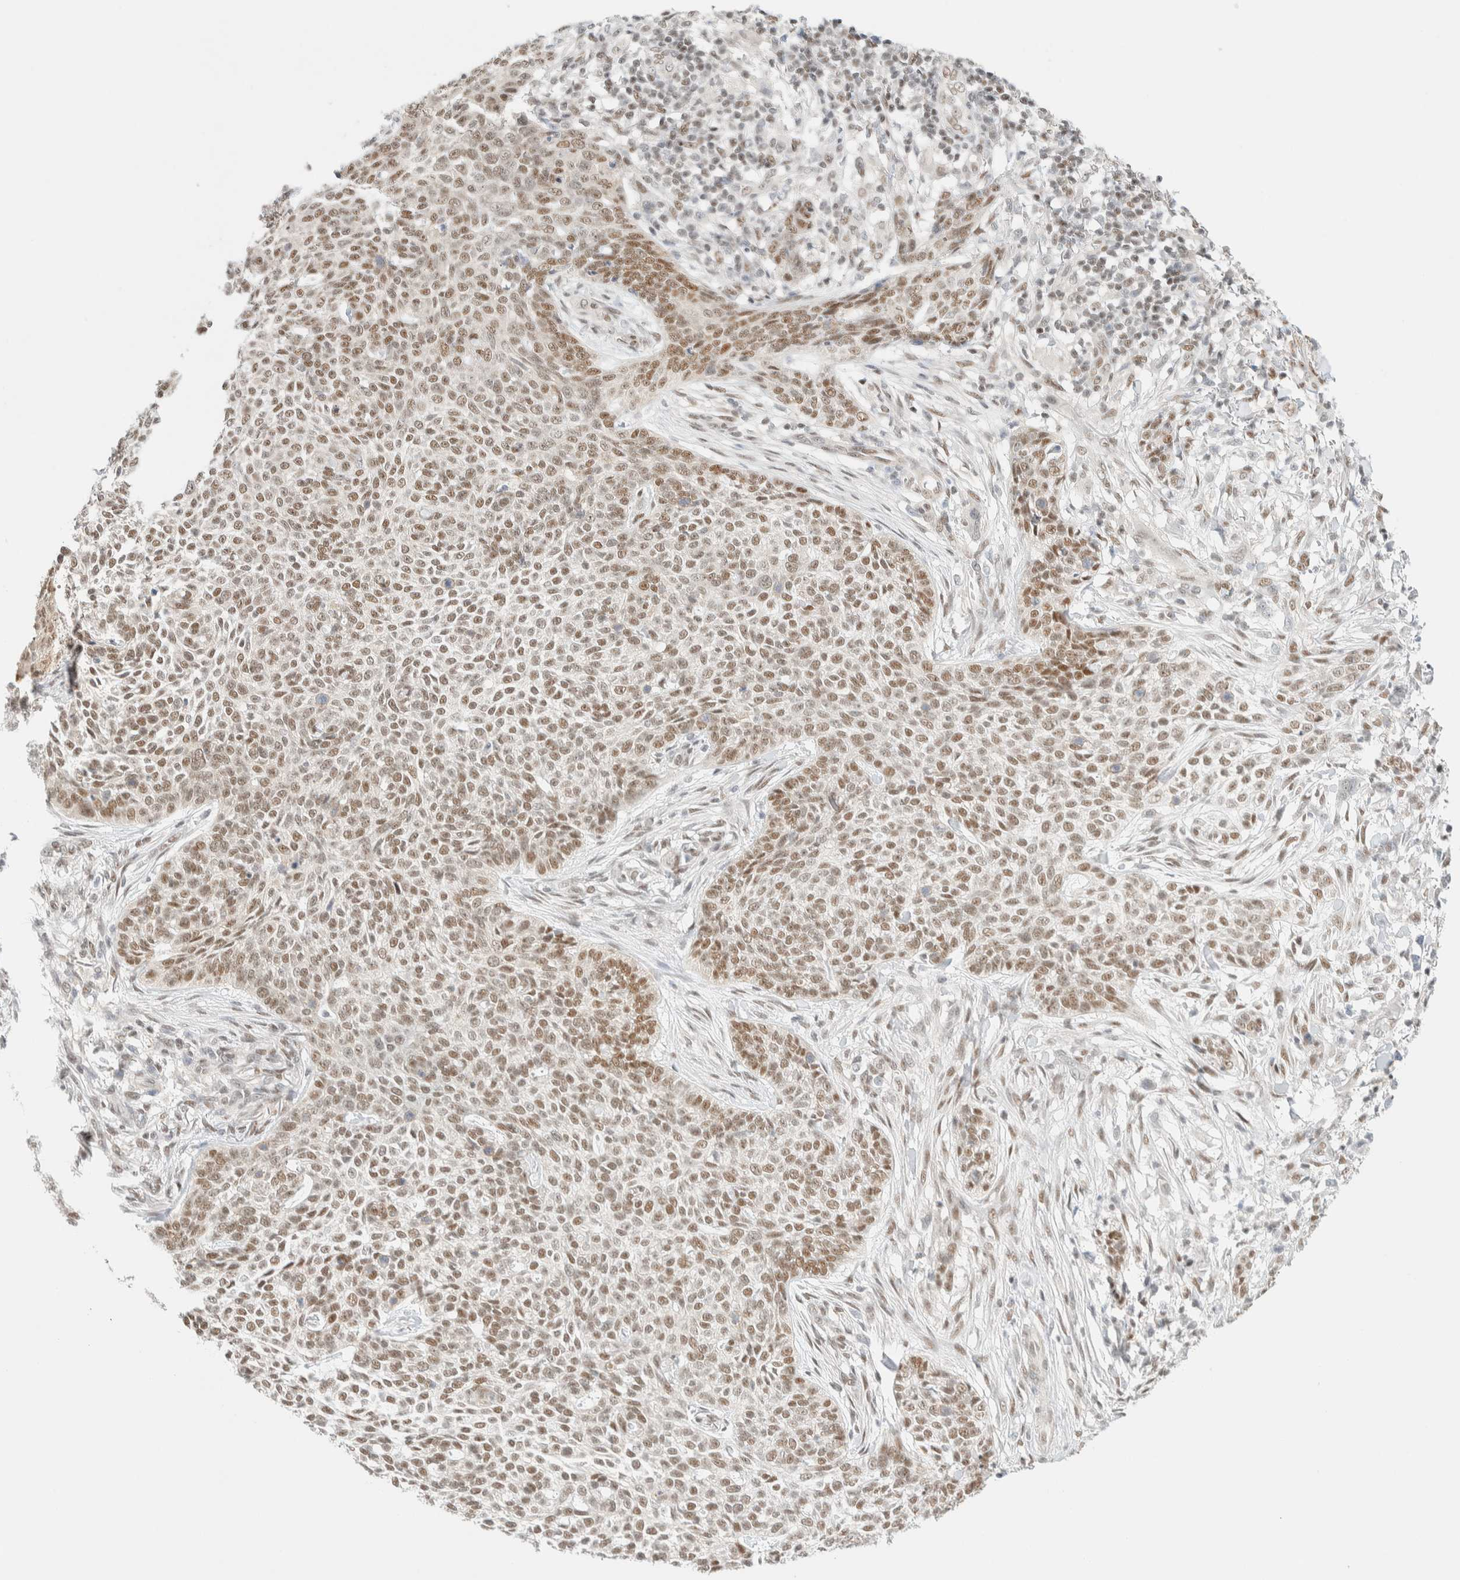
{"staining": {"intensity": "moderate", "quantity": ">75%", "location": "nuclear"}, "tissue": "skin cancer", "cell_type": "Tumor cells", "image_type": "cancer", "snomed": [{"axis": "morphology", "description": "Basal cell carcinoma"}, {"axis": "topography", "description": "Skin"}], "caption": "Skin cancer (basal cell carcinoma) stained with IHC exhibits moderate nuclear expression in about >75% of tumor cells.", "gene": "PYGO2", "patient": {"sex": "female", "age": 64}}